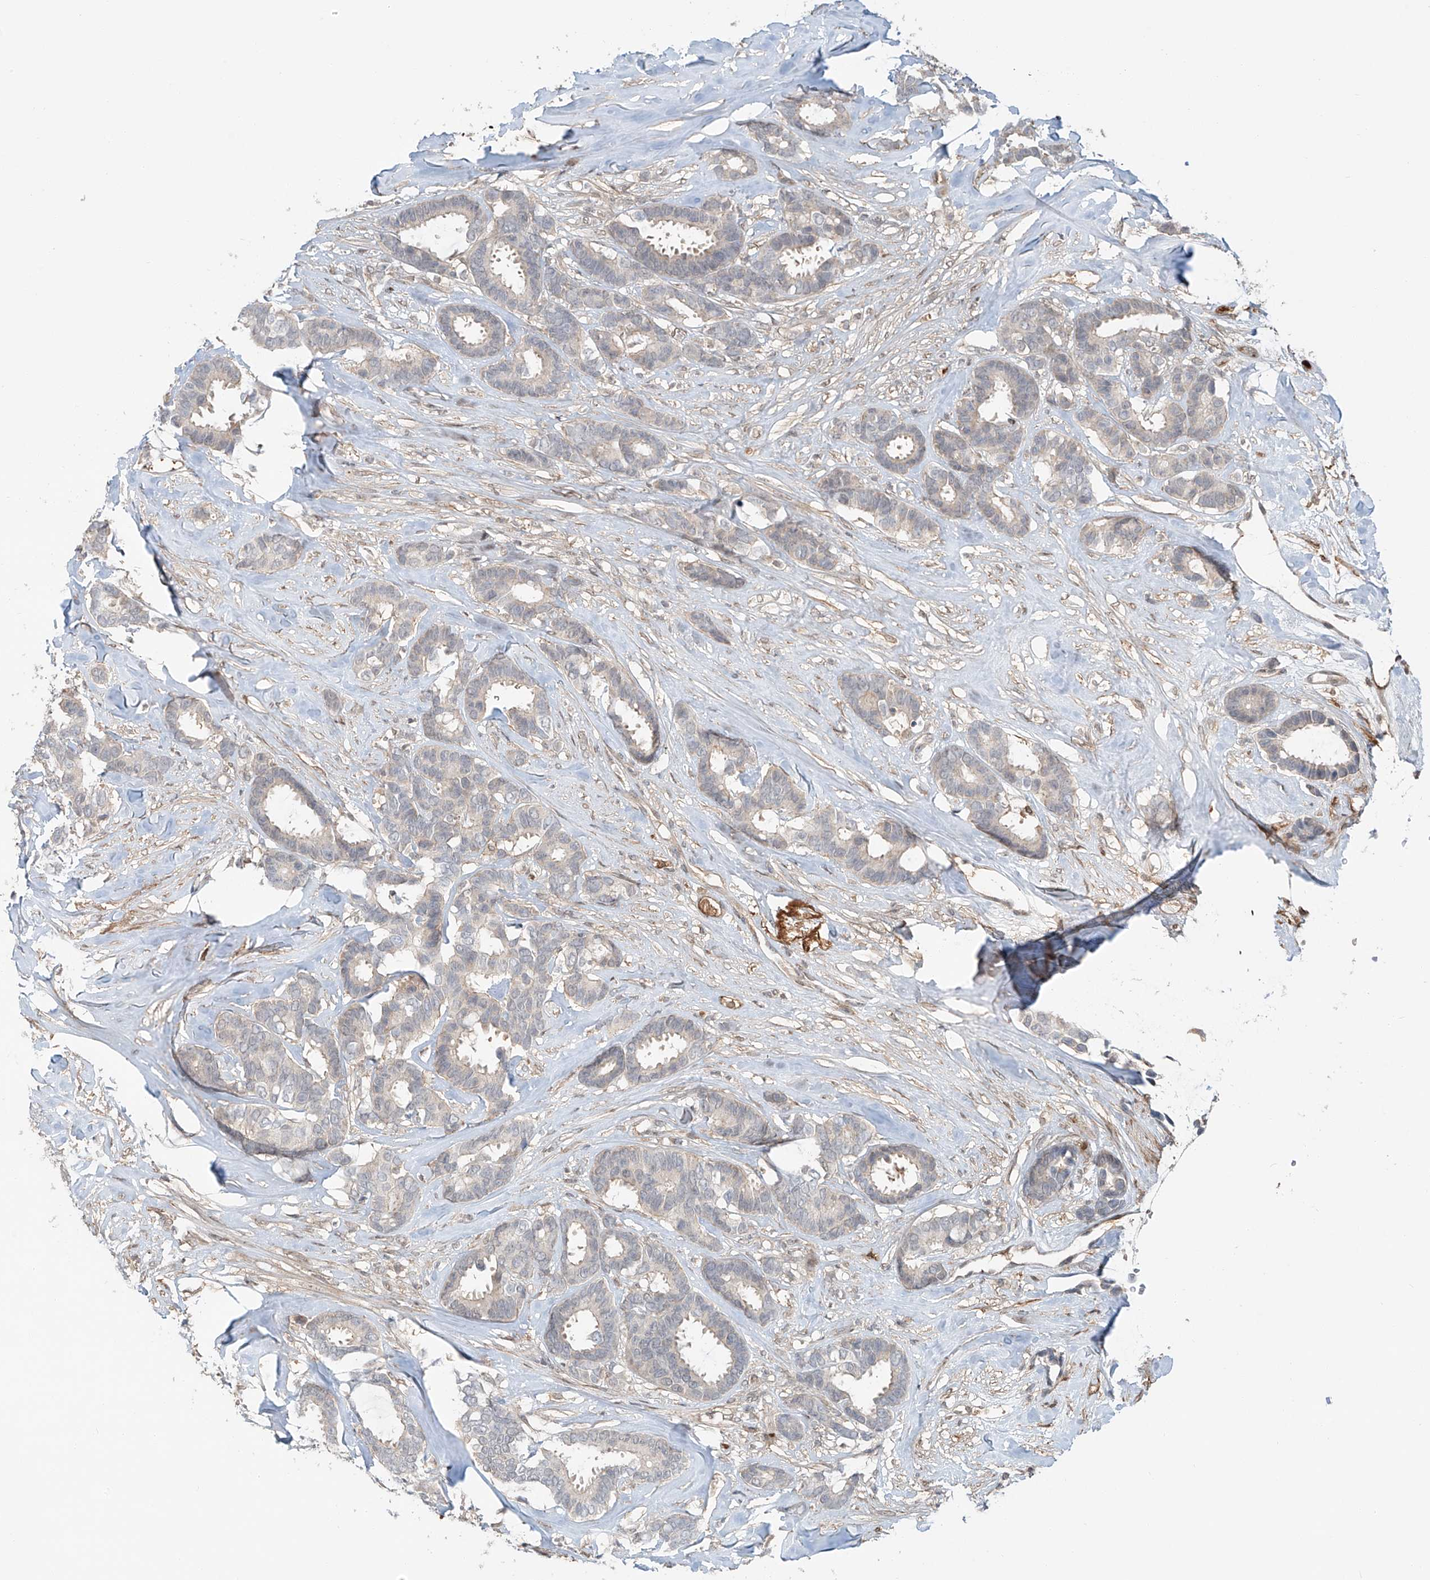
{"staining": {"intensity": "negative", "quantity": "none", "location": "none"}, "tissue": "breast cancer", "cell_type": "Tumor cells", "image_type": "cancer", "snomed": [{"axis": "morphology", "description": "Duct carcinoma"}, {"axis": "topography", "description": "Breast"}], "caption": "An IHC histopathology image of breast infiltrating ductal carcinoma is shown. There is no staining in tumor cells of breast infiltrating ductal carcinoma.", "gene": "CEP162", "patient": {"sex": "female", "age": 87}}